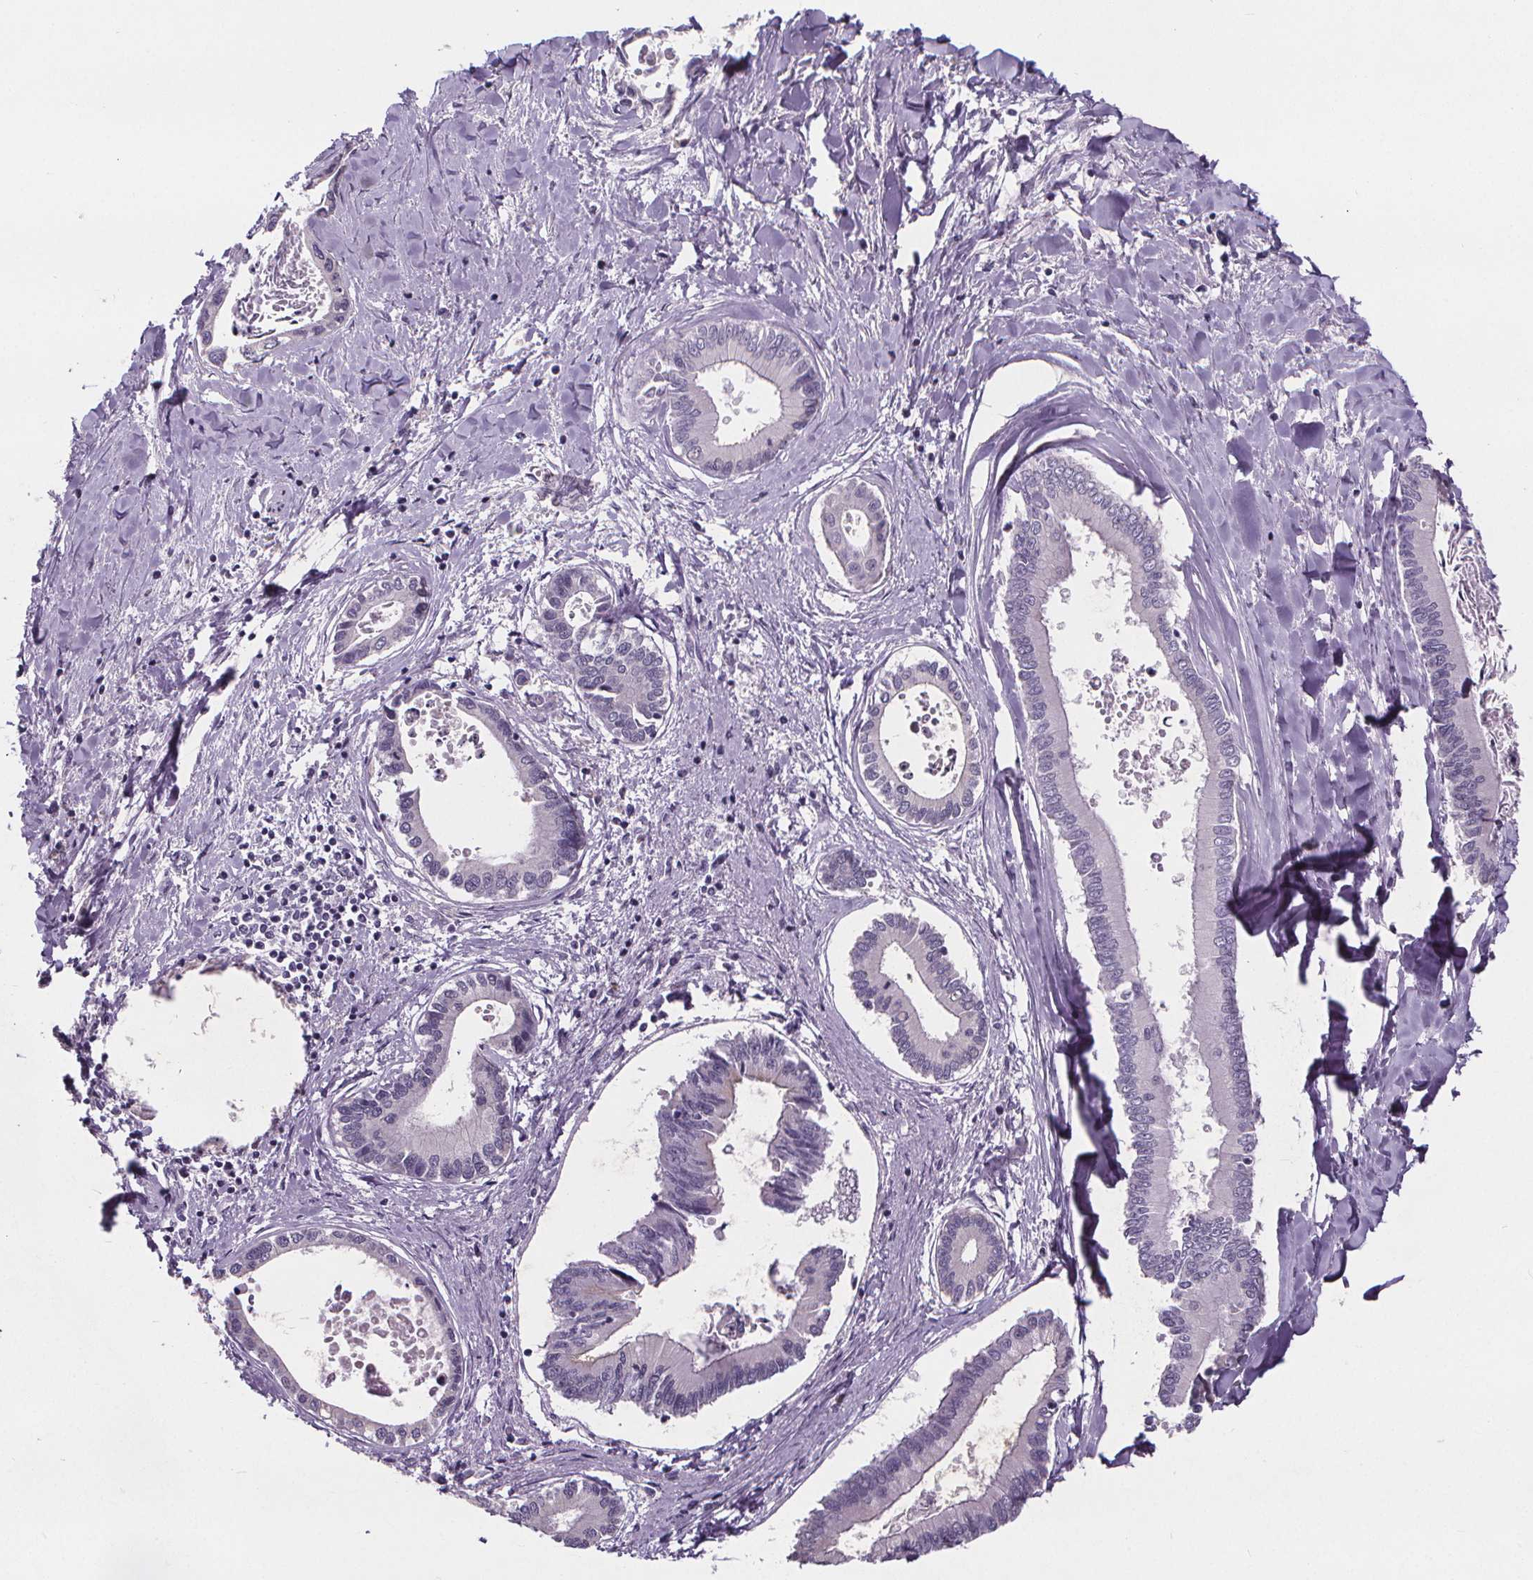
{"staining": {"intensity": "negative", "quantity": "none", "location": "none"}, "tissue": "liver cancer", "cell_type": "Tumor cells", "image_type": "cancer", "snomed": [{"axis": "morphology", "description": "Cholangiocarcinoma"}, {"axis": "topography", "description": "Liver"}], "caption": "This is an immunohistochemistry (IHC) micrograph of cholangiocarcinoma (liver). There is no staining in tumor cells.", "gene": "ATP6V1D", "patient": {"sex": "male", "age": 66}}